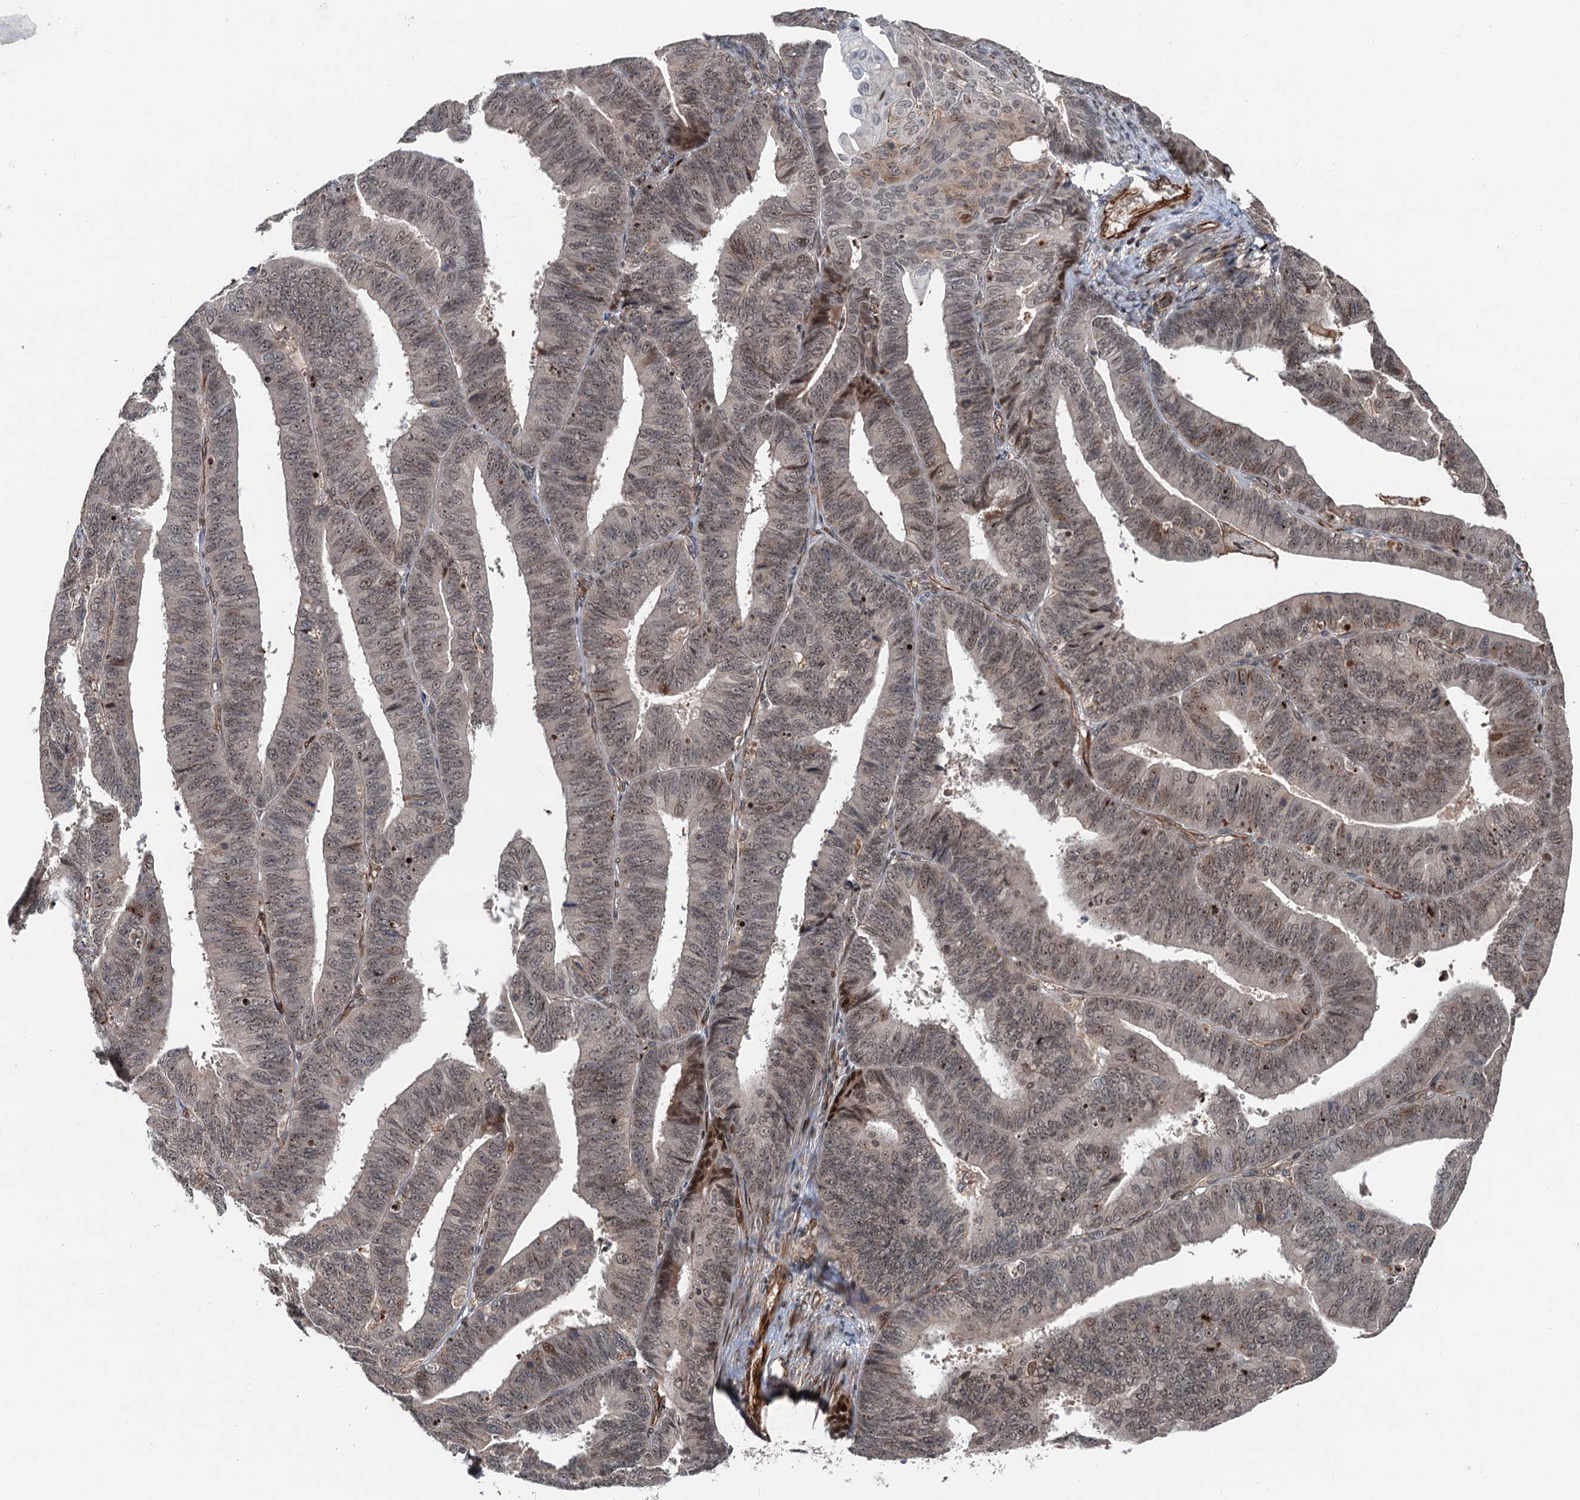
{"staining": {"intensity": "moderate", "quantity": ">75%", "location": "nuclear"}, "tissue": "endometrial cancer", "cell_type": "Tumor cells", "image_type": "cancer", "snomed": [{"axis": "morphology", "description": "Adenocarcinoma, NOS"}, {"axis": "topography", "description": "Endometrium"}], "caption": "Endometrial adenocarcinoma stained with immunohistochemistry (IHC) displays moderate nuclear expression in approximately >75% of tumor cells.", "gene": "TMA16", "patient": {"sex": "female", "age": 73}}